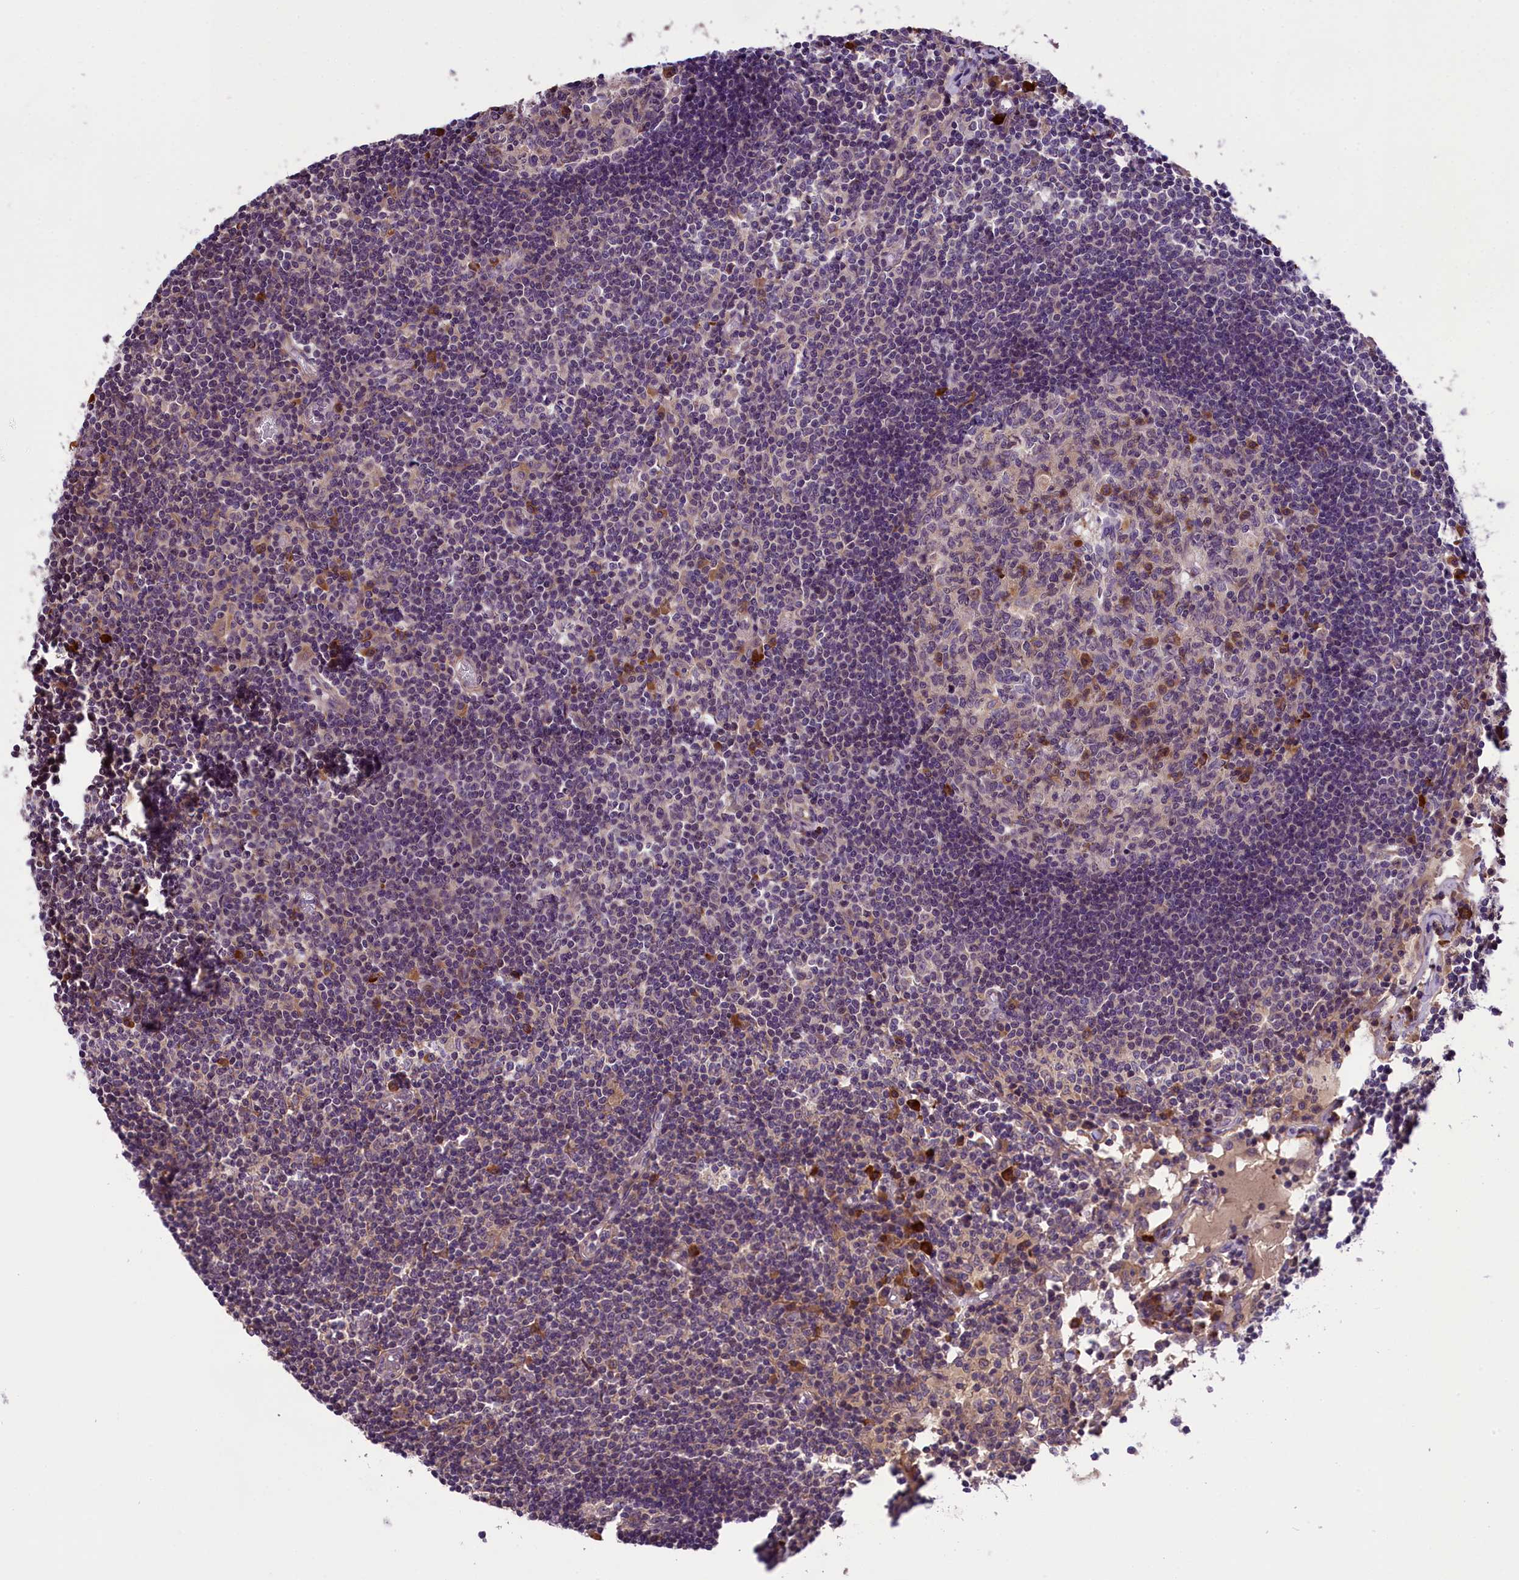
{"staining": {"intensity": "moderate", "quantity": "<25%", "location": "cytoplasmic/membranous"}, "tissue": "lymph node", "cell_type": "Germinal center cells", "image_type": "normal", "snomed": [{"axis": "morphology", "description": "Normal tissue, NOS"}, {"axis": "topography", "description": "Lymph node"}], "caption": "Human lymph node stained with a protein marker displays moderate staining in germinal center cells.", "gene": "ABCC10", "patient": {"sex": "female", "age": 55}}